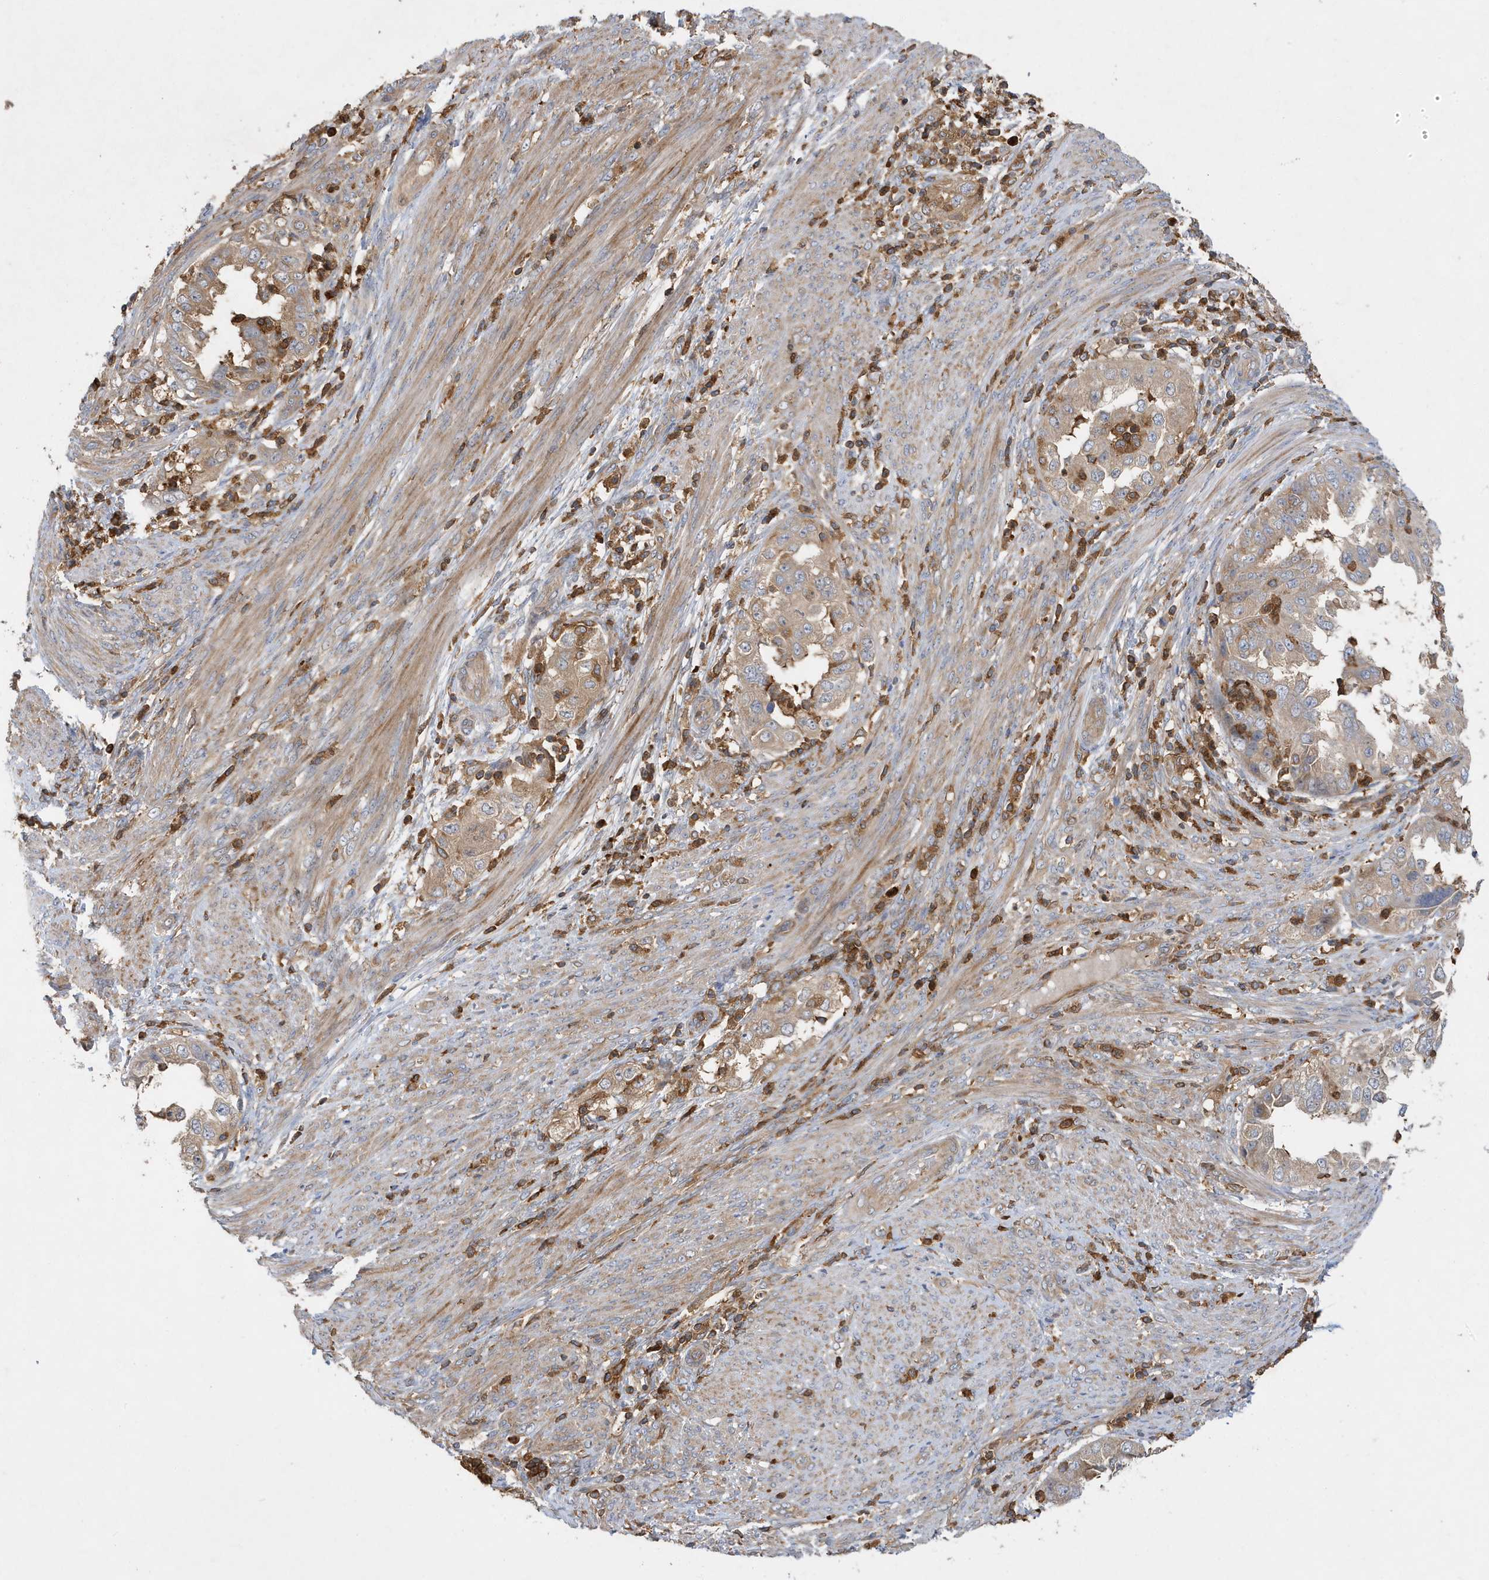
{"staining": {"intensity": "moderate", "quantity": ">75%", "location": "cytoplasmic/membranous"}, "tissue": "endometrial cancer", "cell_type": "Tumor cells", "image_type": "cancer", "snomed": [{"axis": "morphology", "description": "Adenocarcinoma, NOS"}, {"axis": "topography", "description": "Endometrium"}], "caption": "Immunohistochemical staining of endometrial adenocarcinoma demonstrates medium levels of moderate cytoplasmic/membranous protein positivity in about >75% of tumor cells.", "gene": "LAPTM4A", "patient": {"sex": "female", "age": 85}}